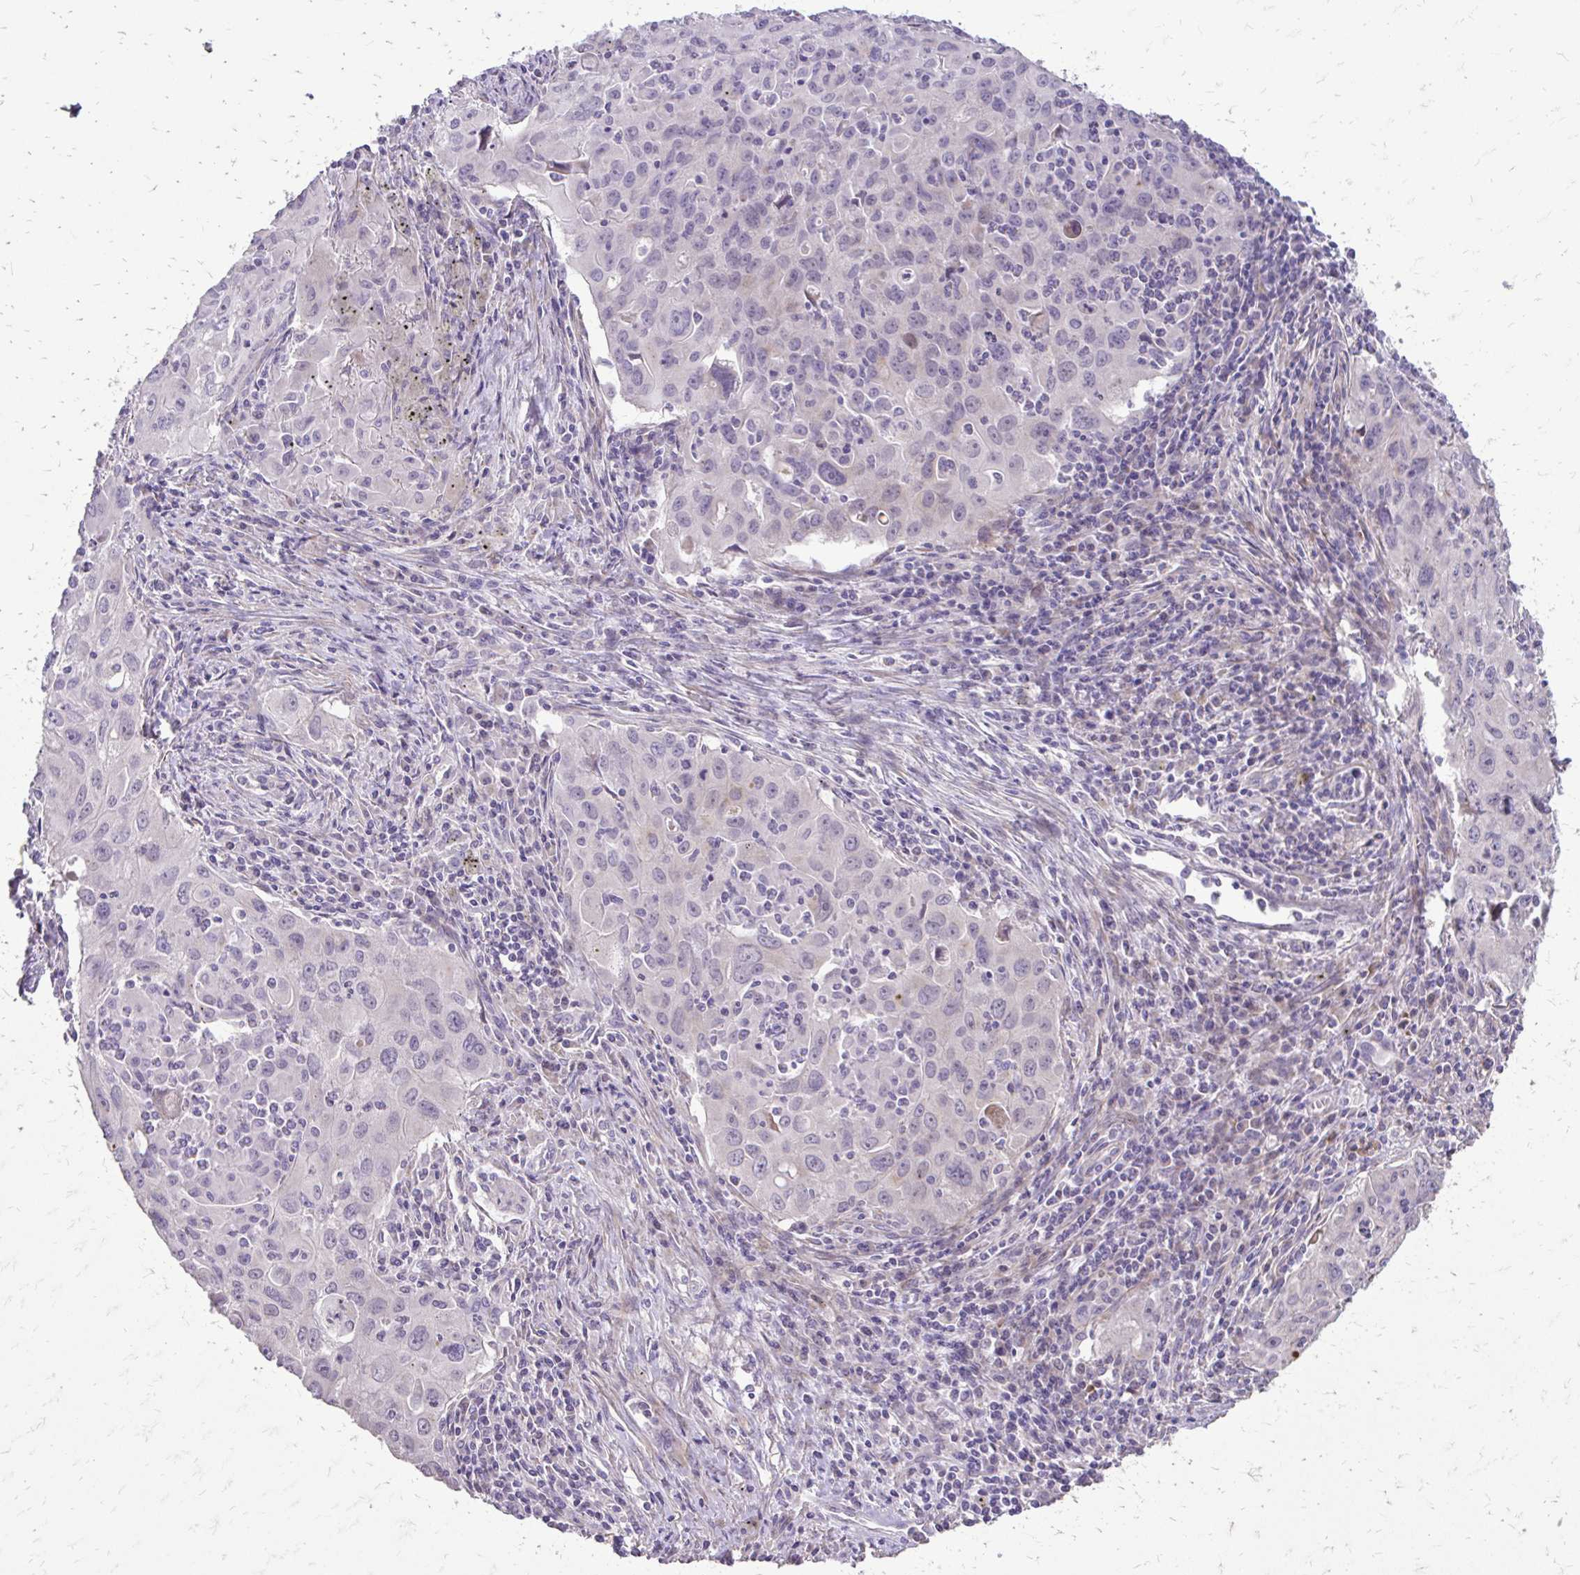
{"staining": {"intensity": "negative", "quantity": "none", "location": "none"}, "tissue": "lung cancer", "cell_type": "Tumor cells", "image_type": "cancer", "snomed": [{"axis": "morphology", "description": "Adenocarcinoma, NOS"}, {"axis": "morphology", "description": "Adenocarcinoma, metastatic, NOS"}, {"axis": "topography", "description": "Lymph node"}, {"axis": "topography", "description": "Lung"}], "caption": "The immunohistochemistry (IHC) photomicrograph has no significant staining in tumor cells of metastatic adenocarcinoma (lung) tissue. (Brightfield microscopy of DAB IHC at high magnification).", "gene": "MYORG", "patient": {"sex": "female", "age": 42}}